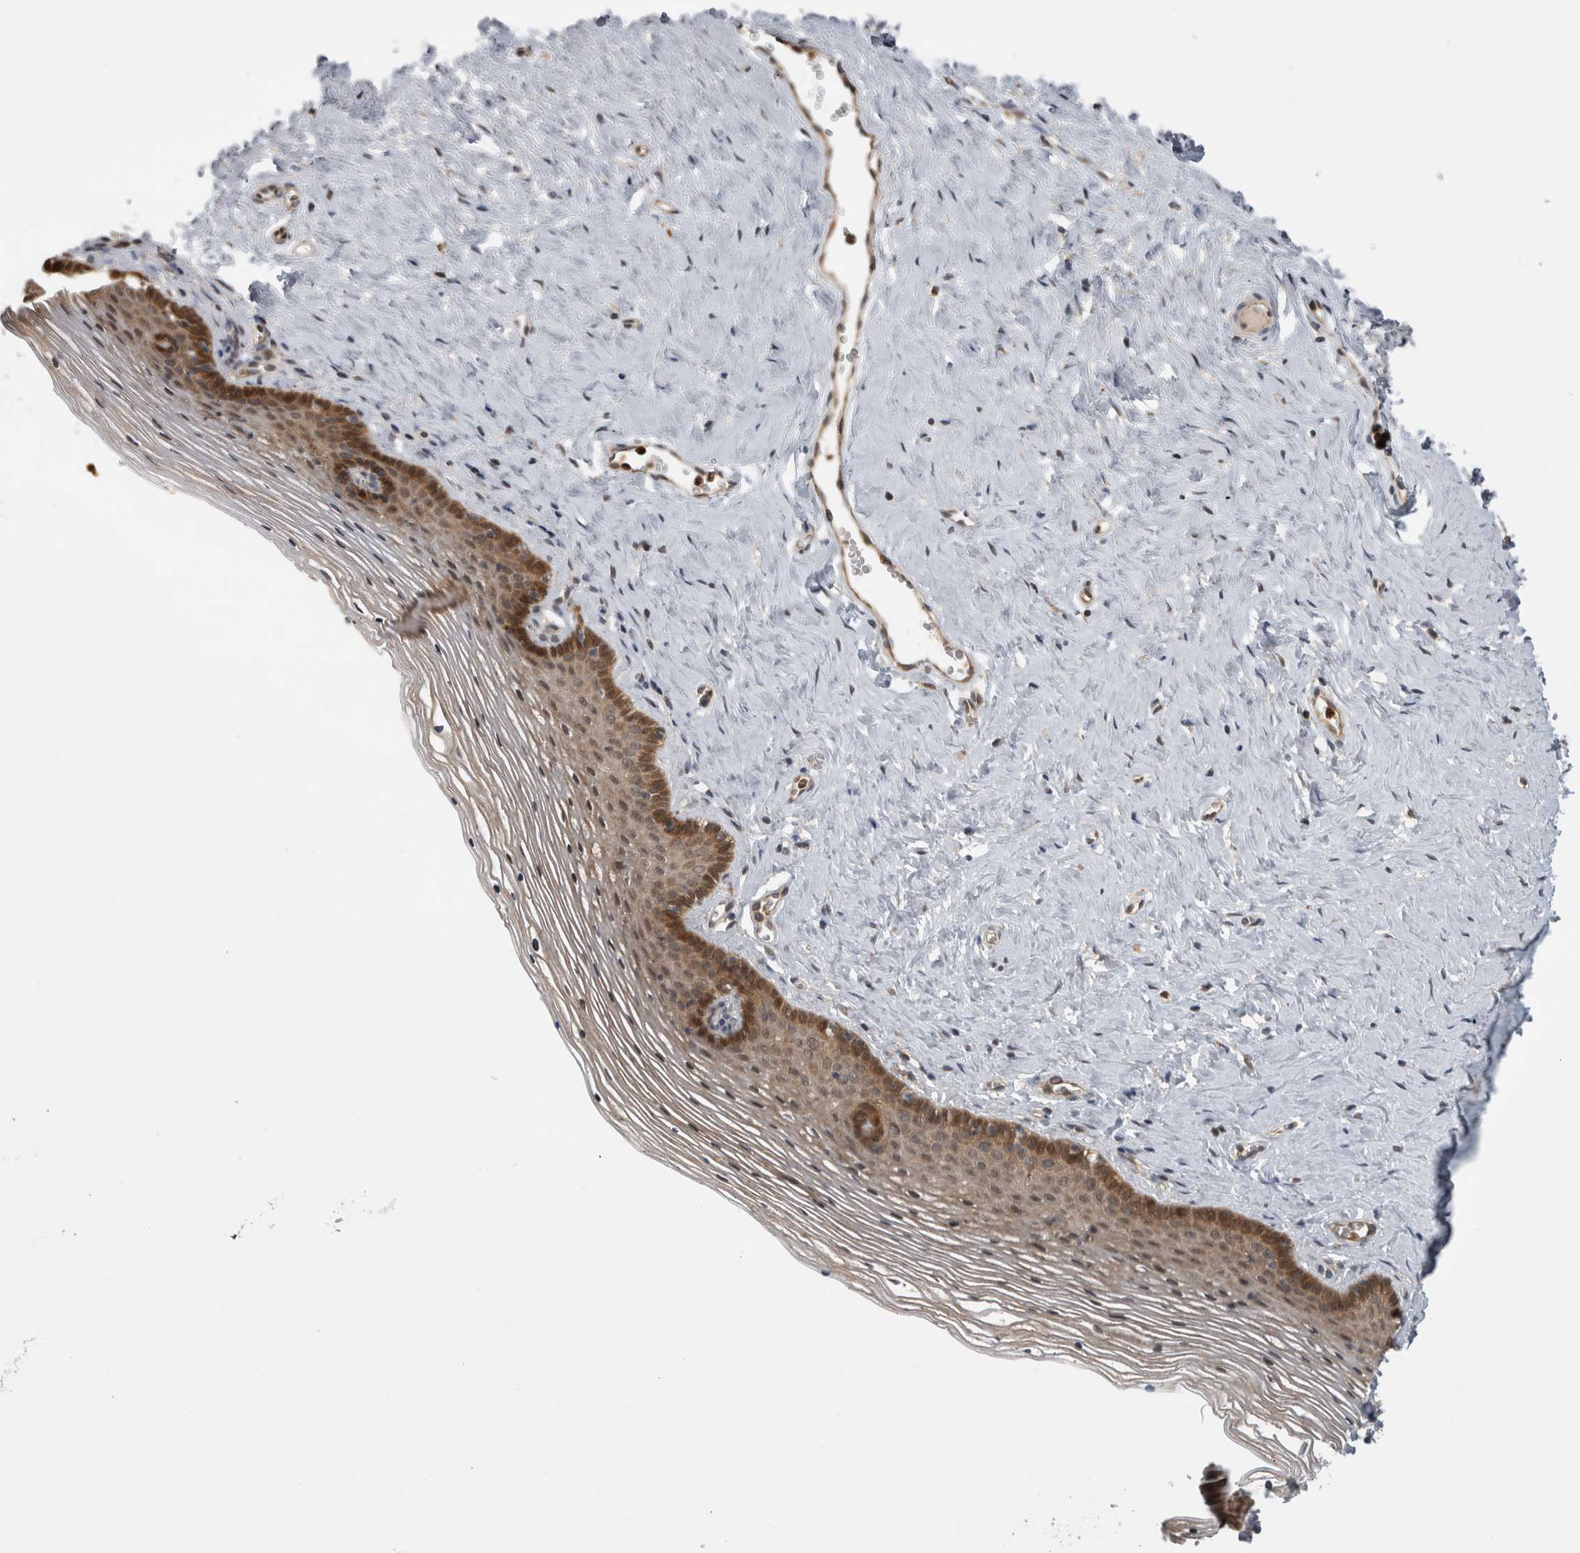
{"staining": {"intensity": "moderate", "quantity": "<25%", "location": "cytoplasmic/membranous"}, "tissue": "vagina", "cell_type": "Squamous epithelial cells", "image_type": "normal", "snomed": [{"axis": "morphology", "description": "Normal tissue, NOS"}, {"axis": "topography", "description": "Vagina"}], "caption": "Protein staining by immunohistochemistry shows moderate cytoplasmic/membranous expression in about <25% of squamous epithelial cells in unremarkable vagina. (IHC, brightfield microscopy, high magnification).", "gene": "USH1G", "patient": {"sex": "female", "age": 32}}